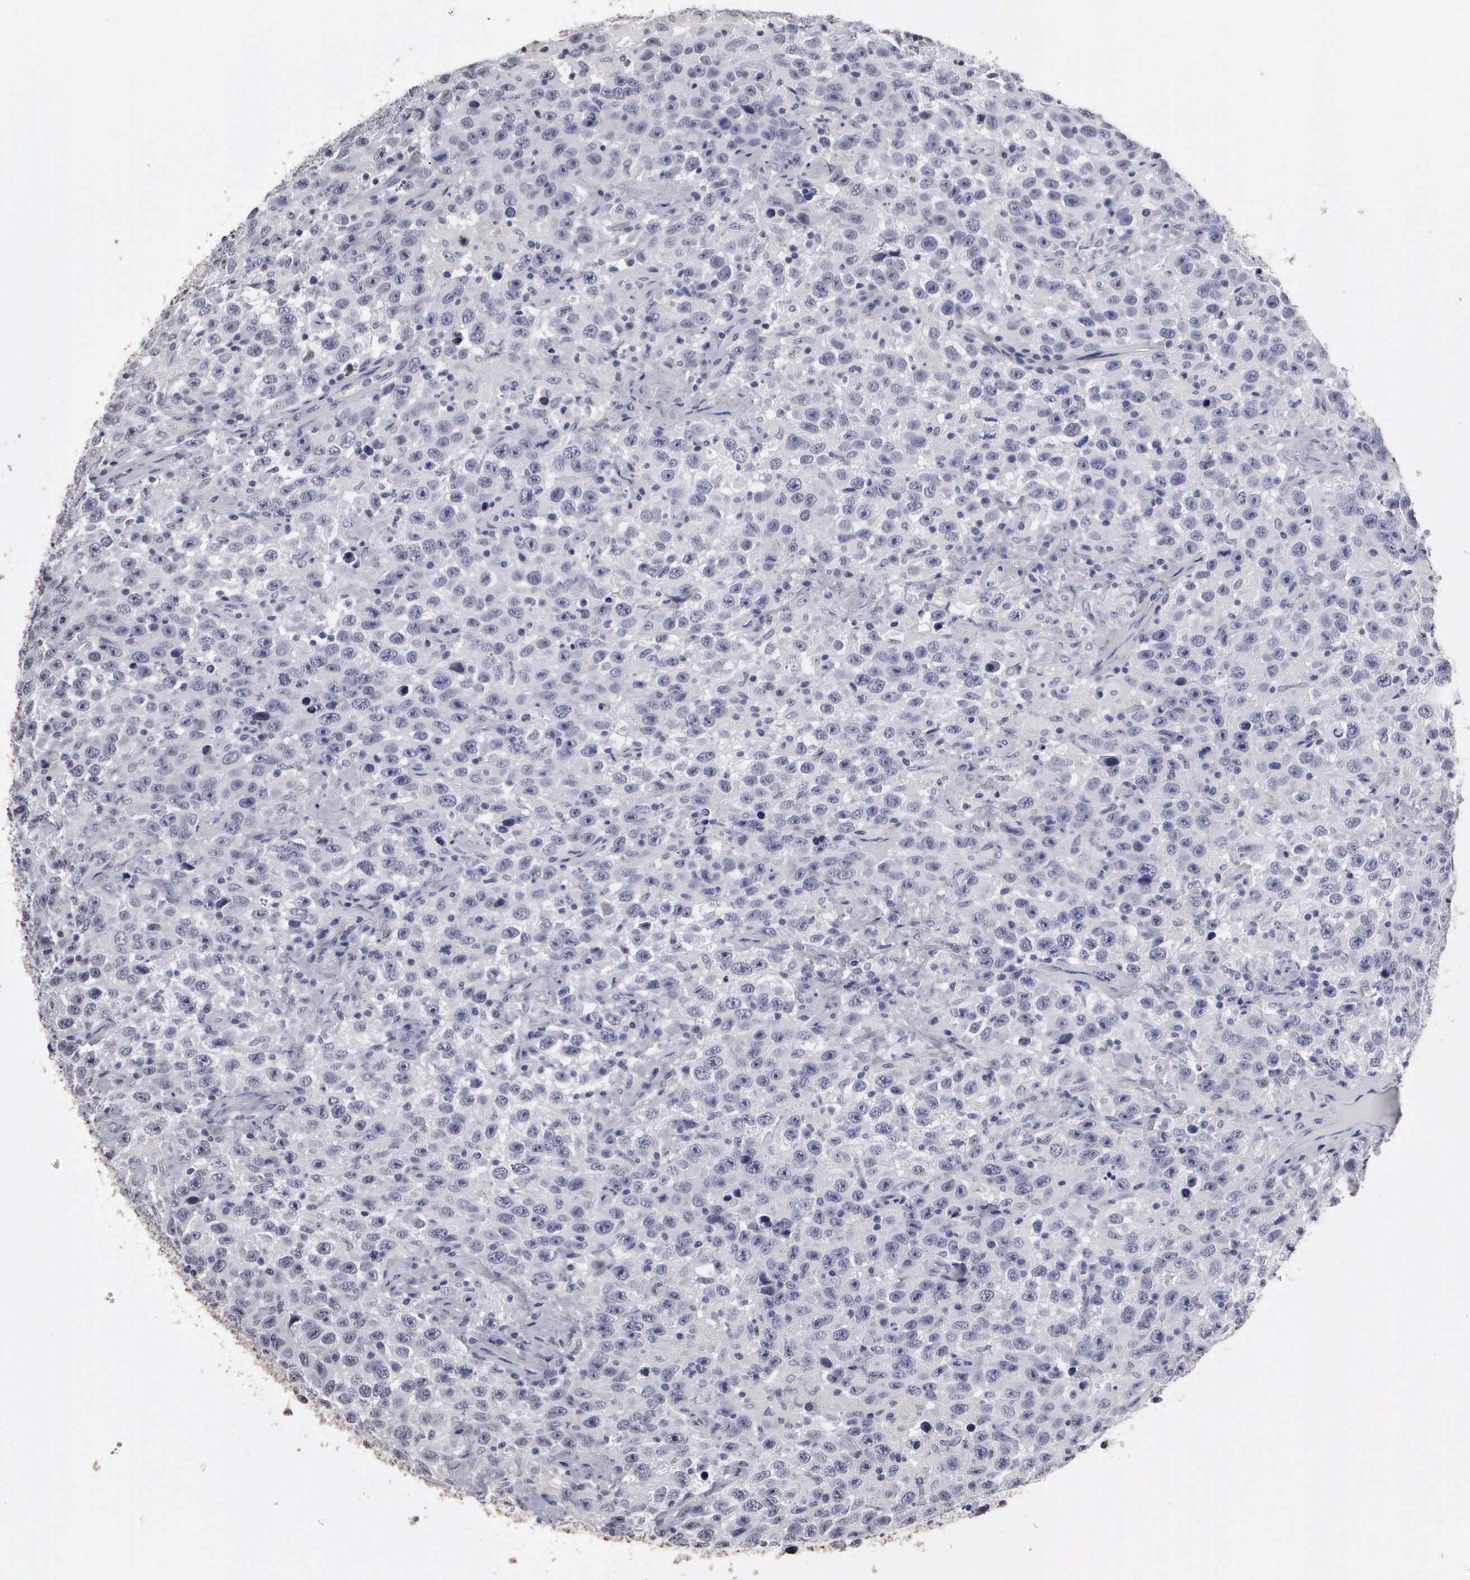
{"staining": {"intensity": "negative", "quantity": "none", "location": "none"}, "tissue": "testis cancer", "cell_type": "Tumor cells", "image_type": "cancer", "snomed": [{"axis": "morphology", "description": "Seminoma, NOS"}, {"axis": "topography", "description": "Testis"}], "caption": "A photomicrograph of seminoma (testis) stained for a protein displays no brown staining in tumor cells.", "gene": "UPB1", "patient": {"sex": "male", "age": 41}}